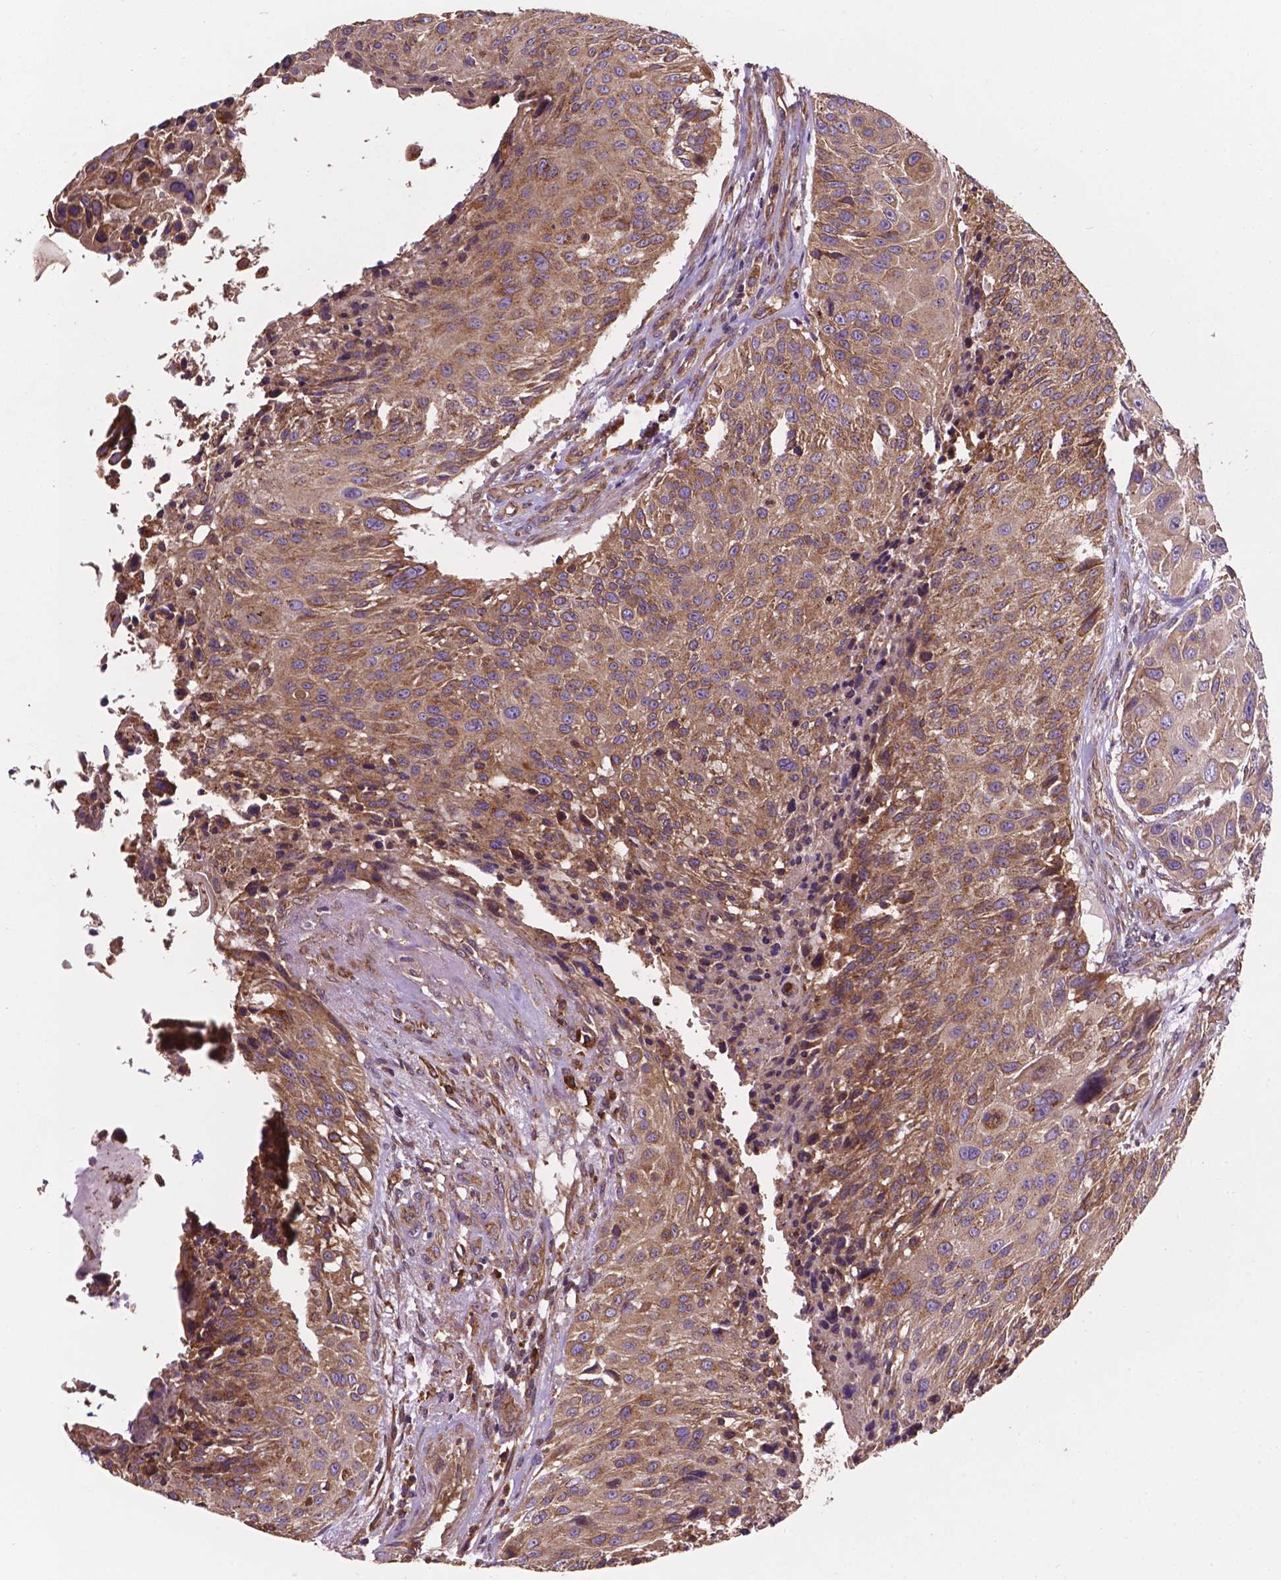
{"staining": {"intensity": "moderate", "quantity": ">75%", "location": "cytoplasmic/membranous"}, "tissue": "urothelial cancer", "cell_type": "Tumor cells", "image_type": "cancer", "snomed": [{"axis": "morphology", "description": "Urothelial carcinoma, NOS"}, {"axis": "topography", "description": "Urinary bladder"}], "caption": "DAB immunohistochemical staining of urothelial cancer shows moderate cytoplasmic/membranous protein positivity in approximately >75% of tumor cells.", "gene": "CCDC71L", "patient": {"sex": "male", "age": 55}}